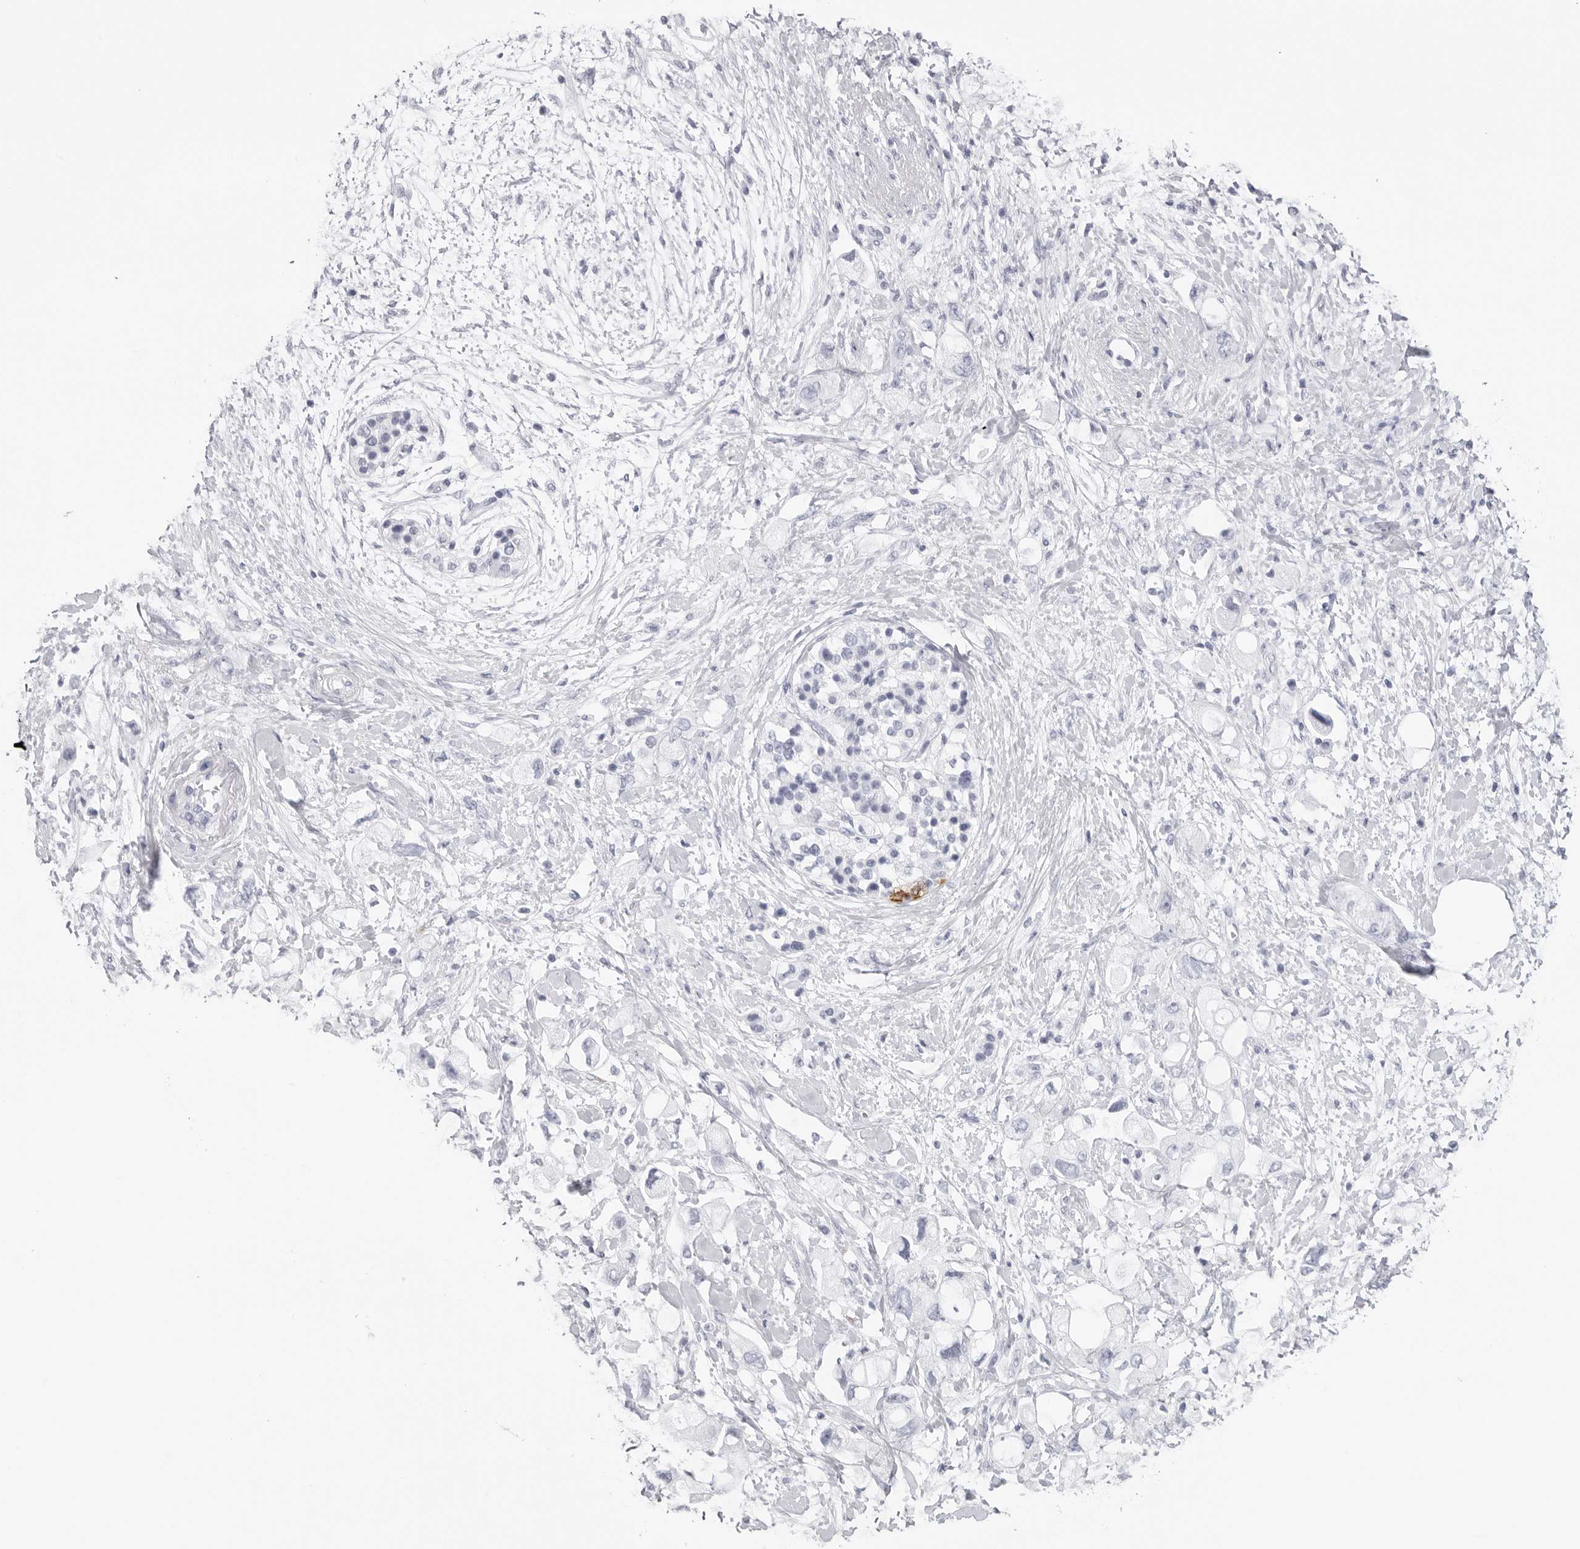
{"staining": {"intensity": "negative", "quantity": "none", "location": "none"}, "tissue": "pancreatic cancer", "cell_type": "Tumor cells", "image_type": "cancer", "snomed": [{"axis": "morphology", "description": "Adenocarcinoma, NOS"}, {"axis": "topography", "description": "Pancreas"}], "caption": "This is an IHC photomicrograph of pancreatic cancer. There is no staining in tumor cells.", "gene": "CST2", "patient": {"sex": "female", "age": 56}}